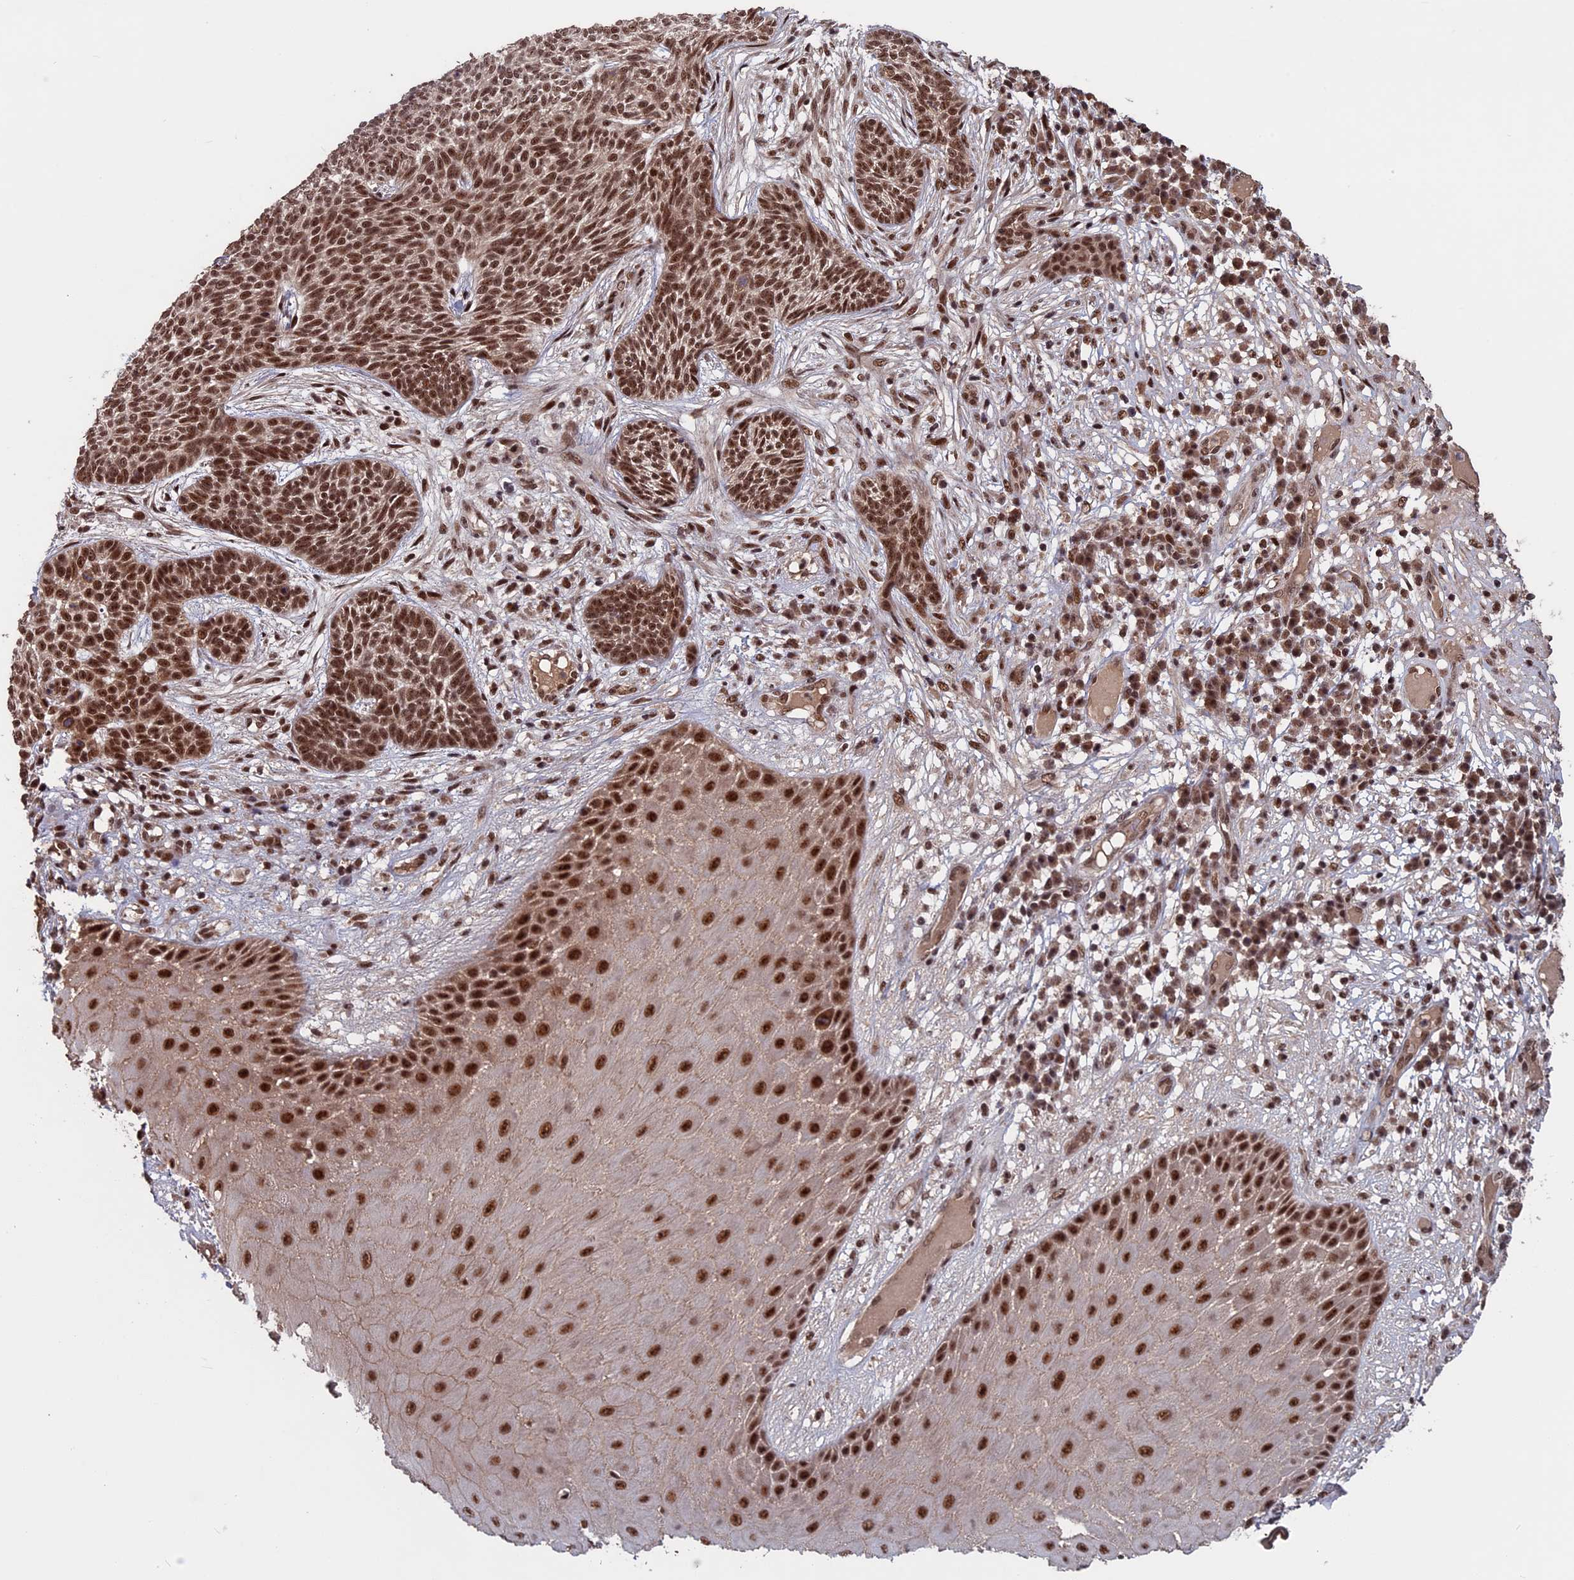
{"staining": {"intensity": "moderate", "quantity": ">75%", "location": "nuclear"}, "tissue": "skin cancer", "cell_type": "Tumor cells", "image_type": "cancer", "snomed": [{"axis": "morphology", "description": "Normal tissue, NOS"}, {"axis": "morphology", "description": "Basal cell carcinoma"}, {"axis": "topography", "description": "Skin"}], "caption": "Immunohistochemical staining of skin cancer exhibits medium levels of moderate nuclear positivity in approximately >75% of tumor cells.", "gene": "CACTIN", "patient": {"sex": "male", "age": 64}}